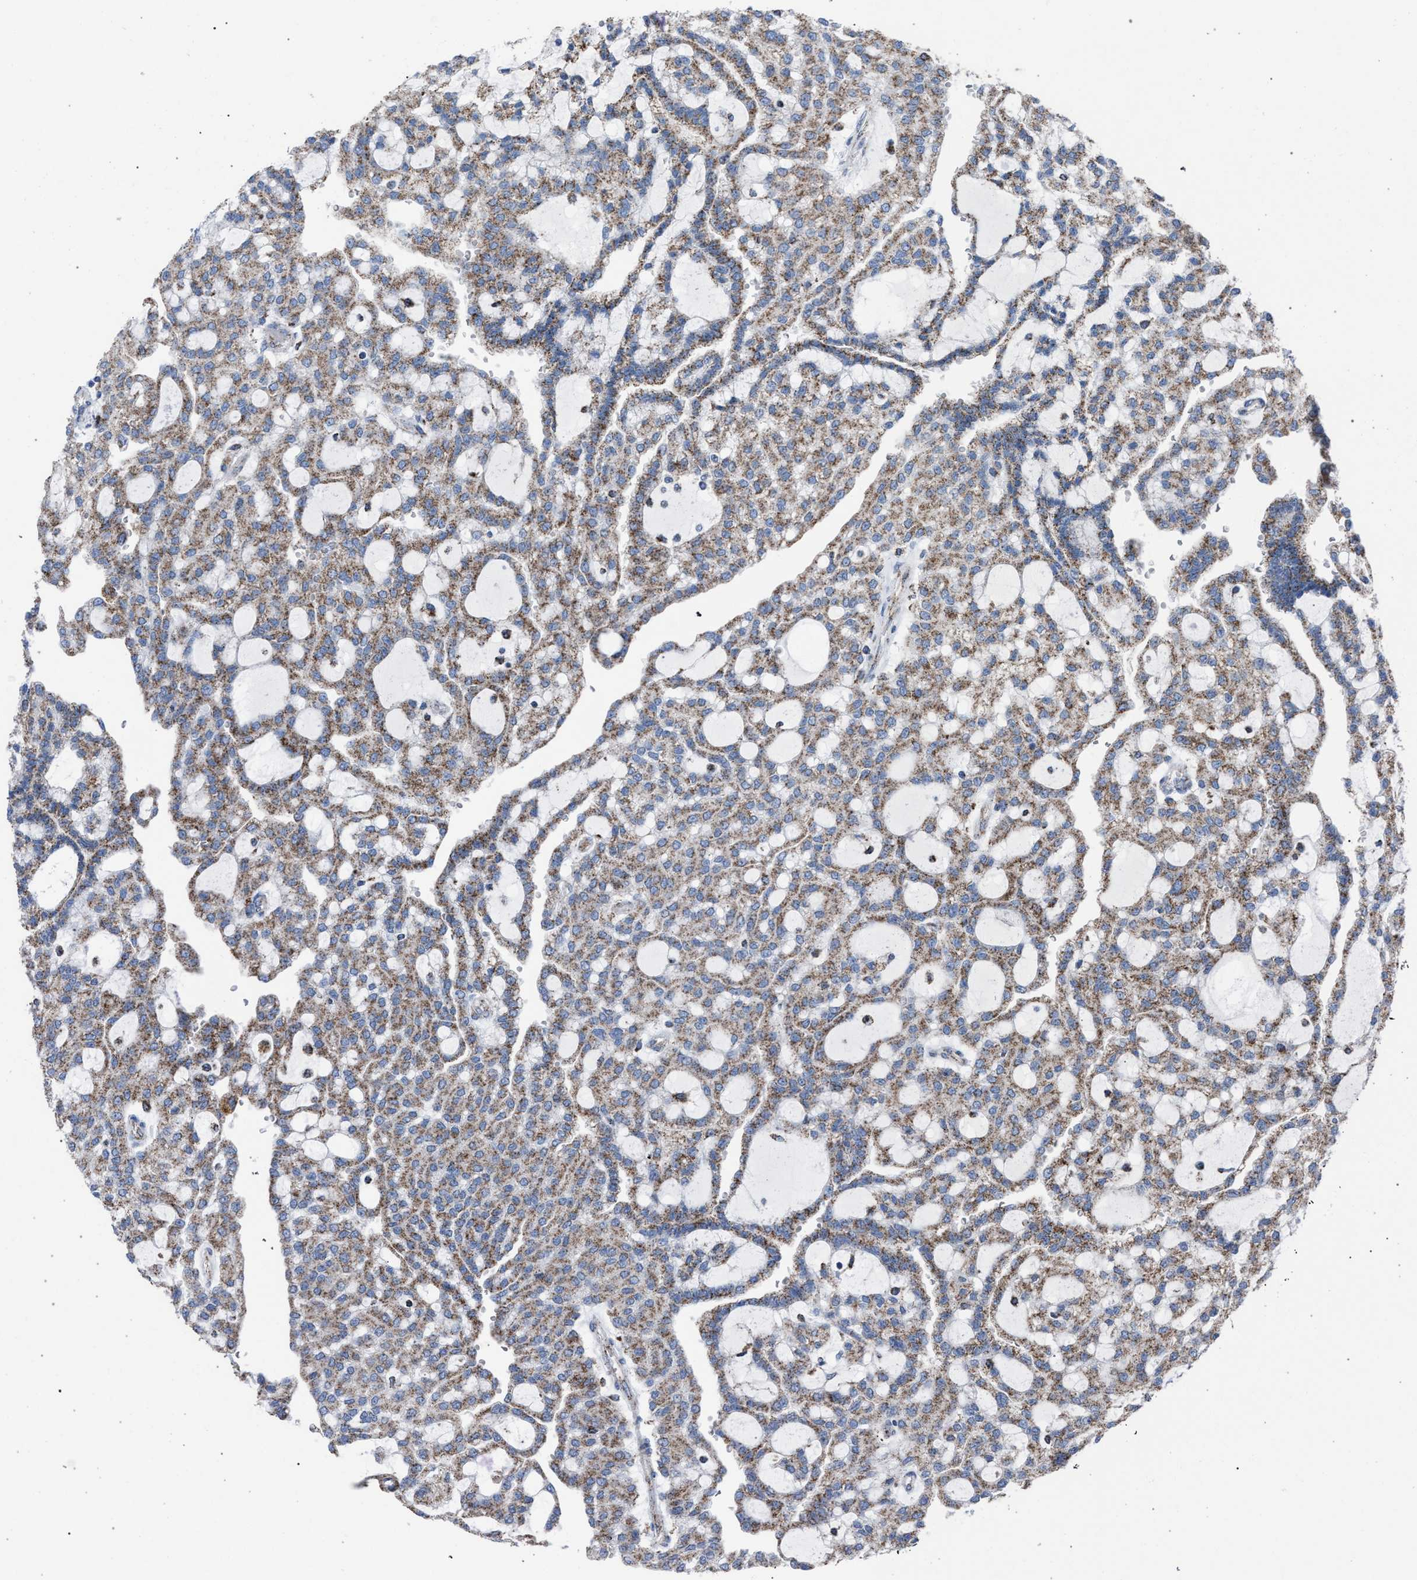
{"staining": {"intensity": "moderate", "quantity": ">75%", "location": "cytoplasmic/membranous"}, "tissue": "renal cancer", "cell_type": "Tumor cells", "image_type": "cancer", "snomed": [{"axis": "morphology", "description": "Adenocarcinoma, NOS"}, {"axis": "topography", "description": "Kidney"}], "caption": "This is a histology image of IHC staining of adenocarcinoma (renal), which shows moderate positivity in the cytoplasmic/membranous of tumor cells.", "gene": "HSD17B4", "patient": {"sex": "male", "age": 63}}